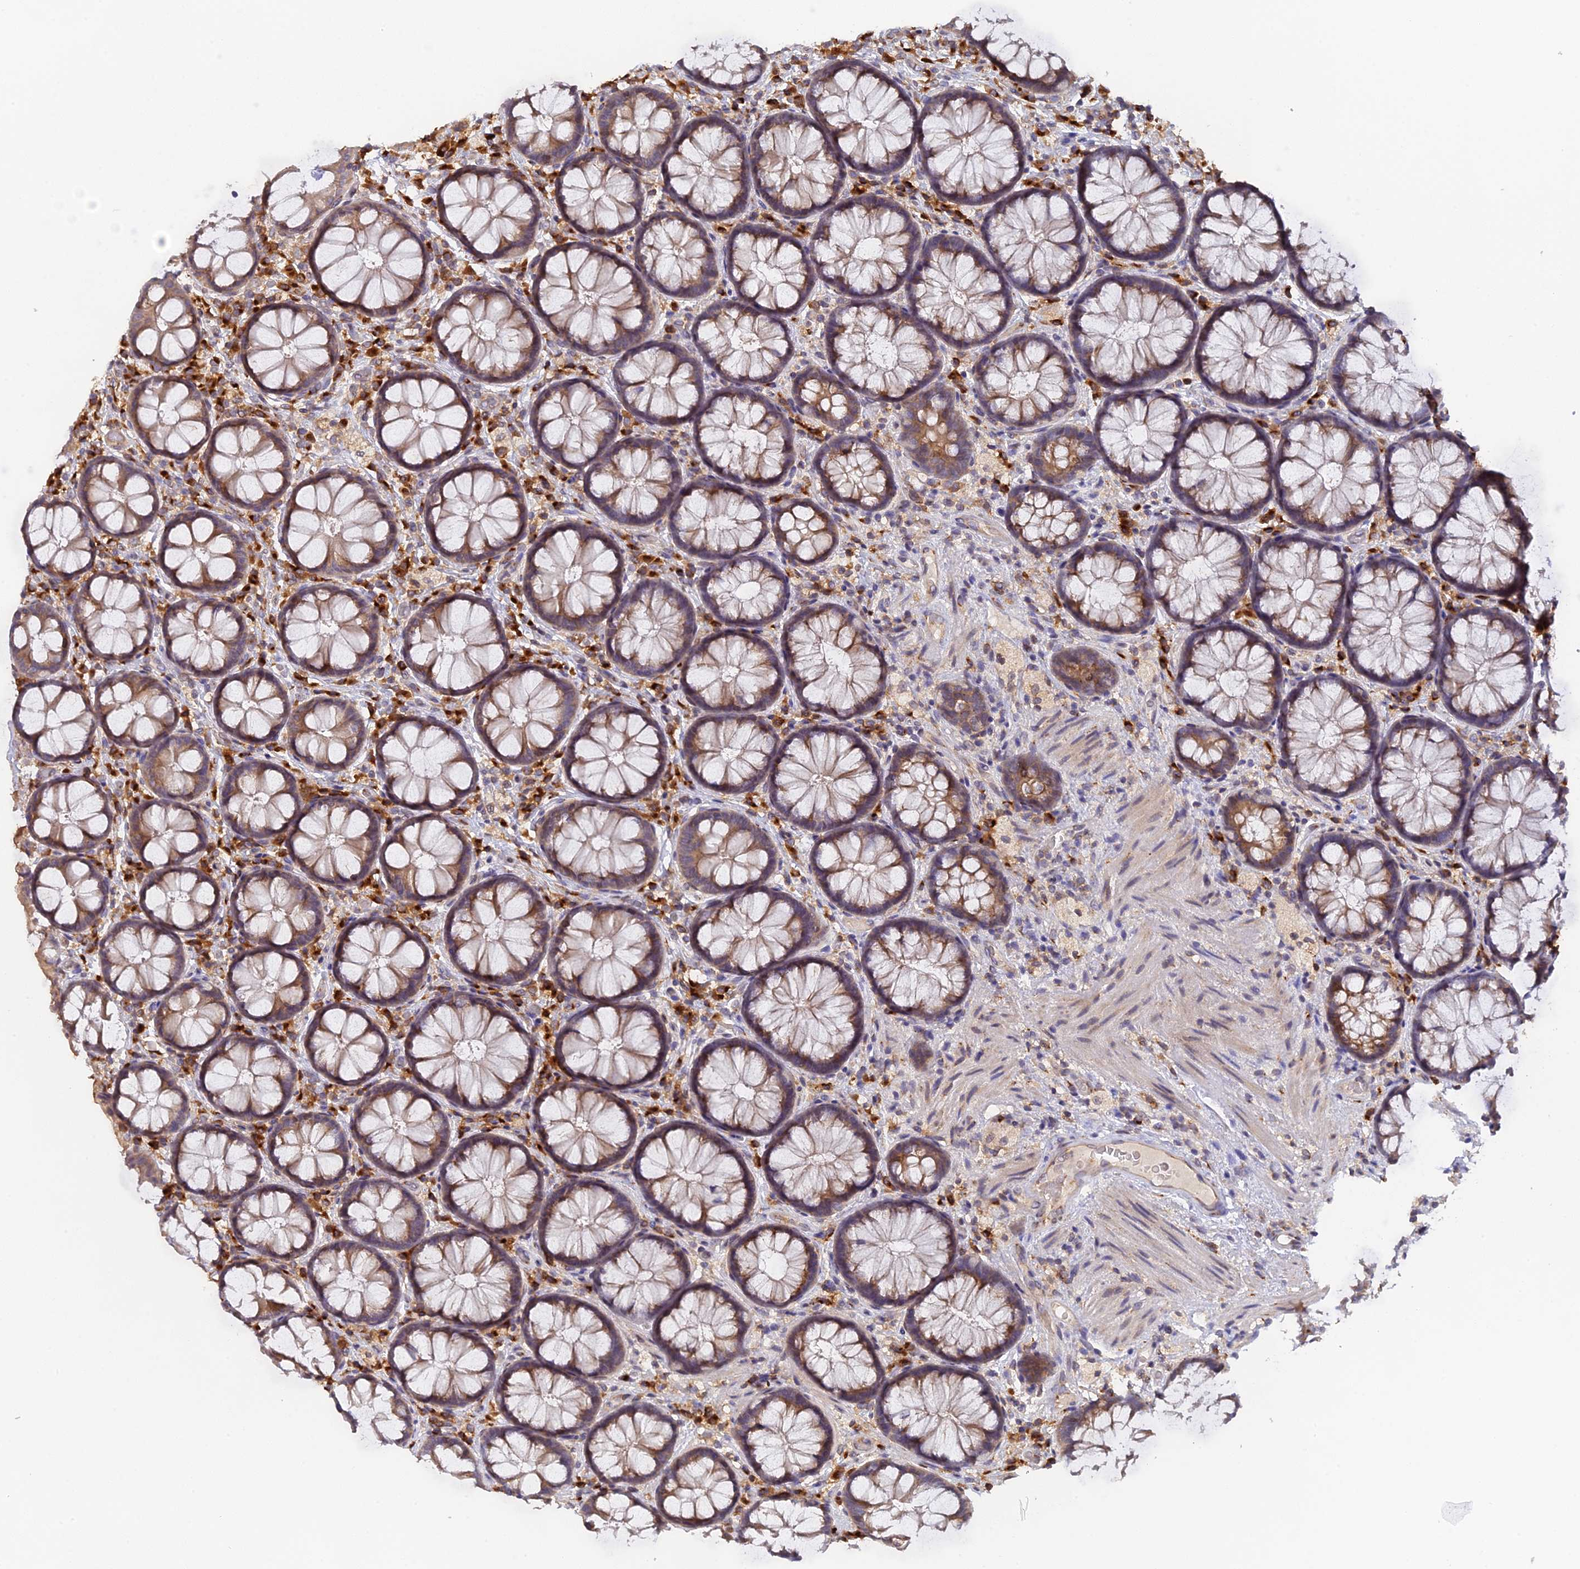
{"staining": {"intensity": "moderate", "quantity": ">75%", "location": "cytoplasmic/membranous"}, "tissue": "rectum", "cell_type": "Glandular cells", "image_type": "normal", "snomed": [{"axis": "morphology", "description": "Normal tissue, NOS"}, {"axis": "topography", "description": "Rectum"}], "caption": "An immunohistochemistry photomicrograph of unremarkable tissue is shown. Protein staining in brown shows moderate cytoplasmic/membranous positivity in rectum within glandular cells. (Brightfield microscopy of DAB IHC at high magnification).", "gene": "SNX17", "patient": {"sex": "male", "age": 83}}